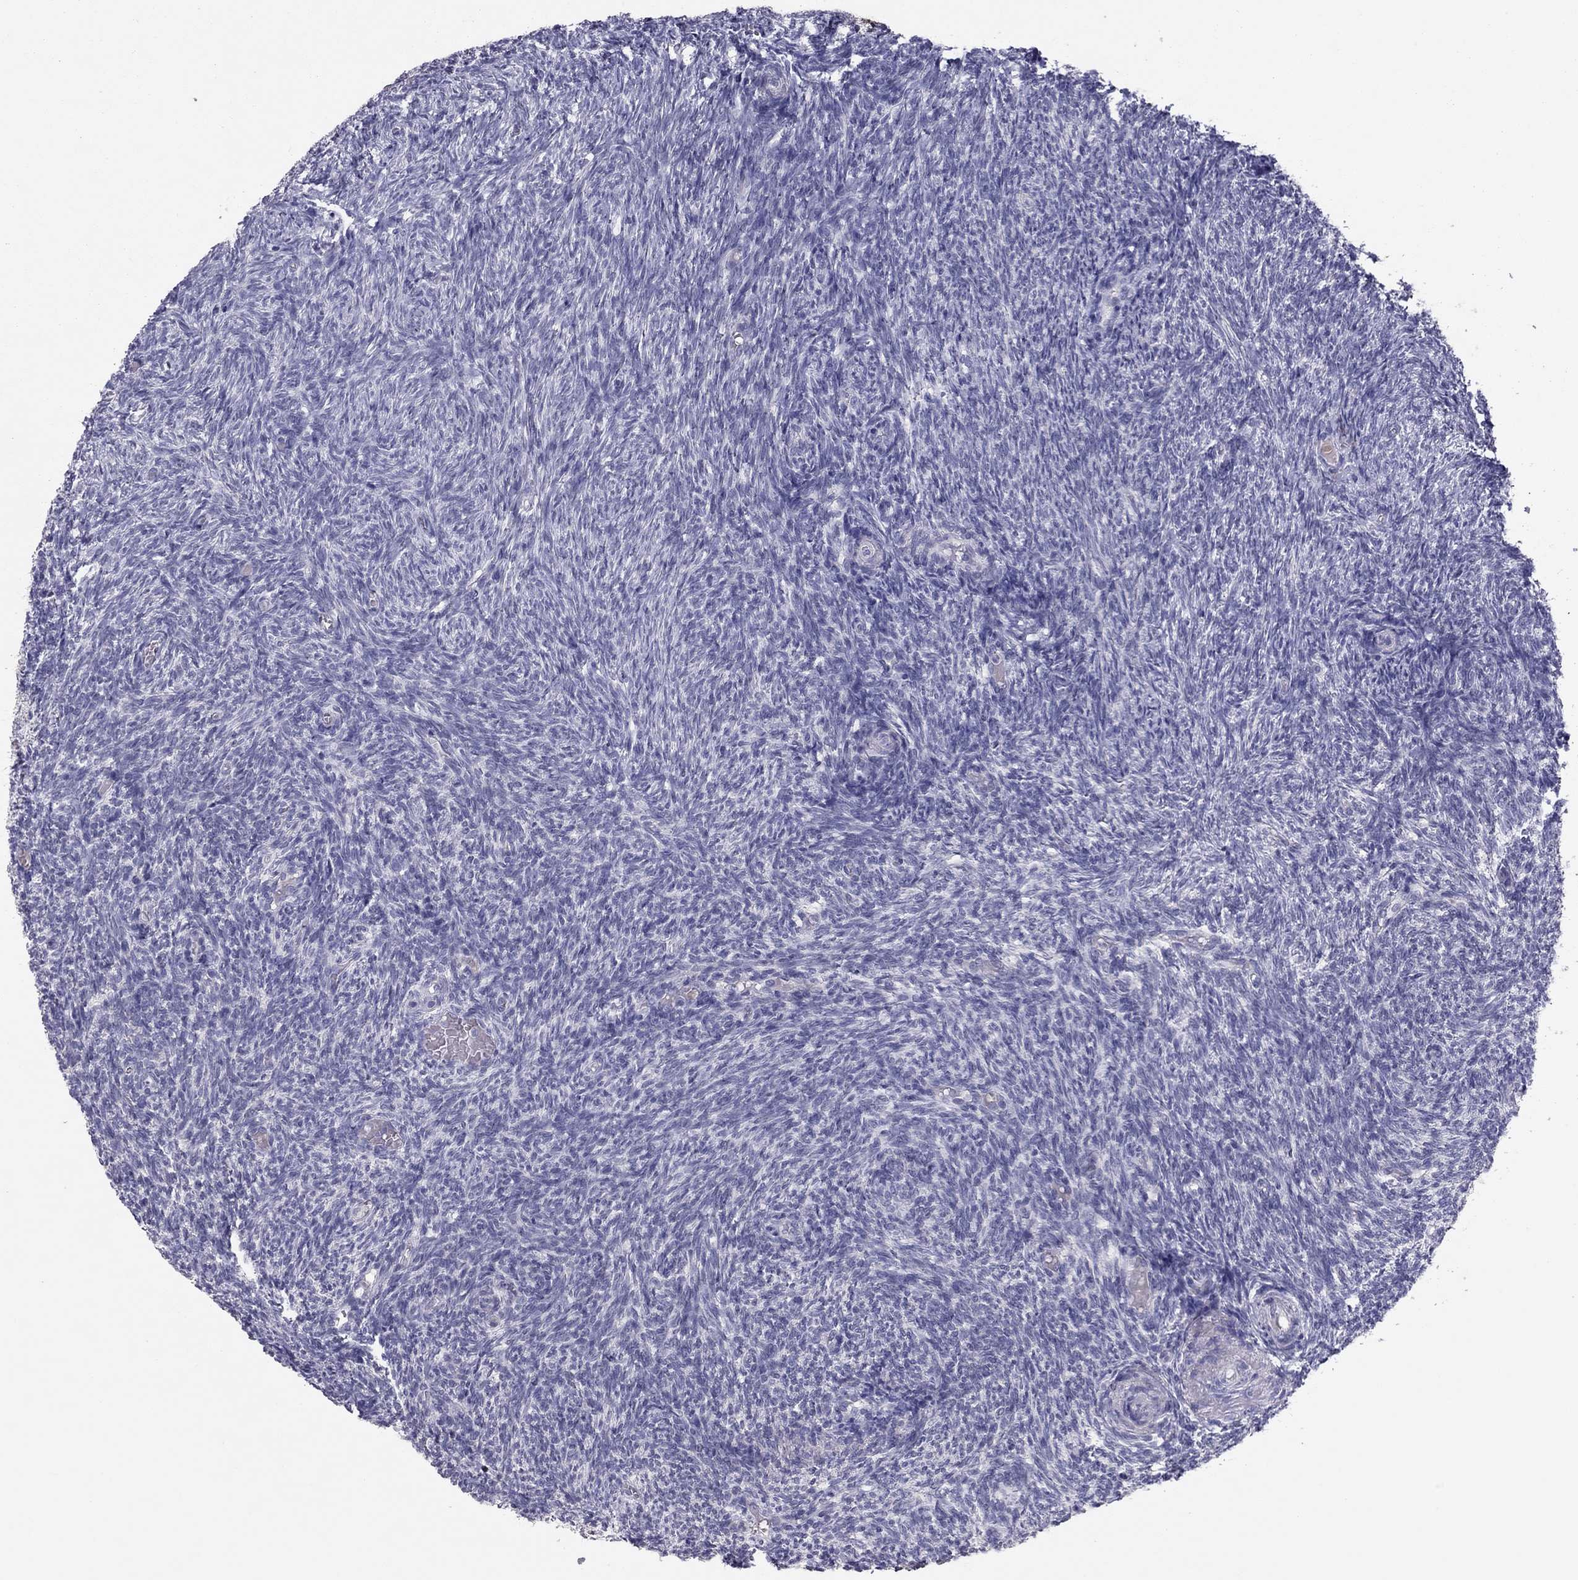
{"staining": {"intensity": "negative", "quantity": "none", "location": "none"}, "tissue": "ovary", "cell_type": "Follicle cells", "image_type": "normal", "snomed": [{"axis": "morphology", "description": "Normal tissue, NOS"}, {"axis": "topography", "description": "Ovary"}], "caption": "A high-resolution histopathology image shows immunohistochemistry staining of unremarkable ovary, which shows no significant expression in follicle cells.", "gene": "ADORA2A", "patient": {"sex": "female", "age": 39}}